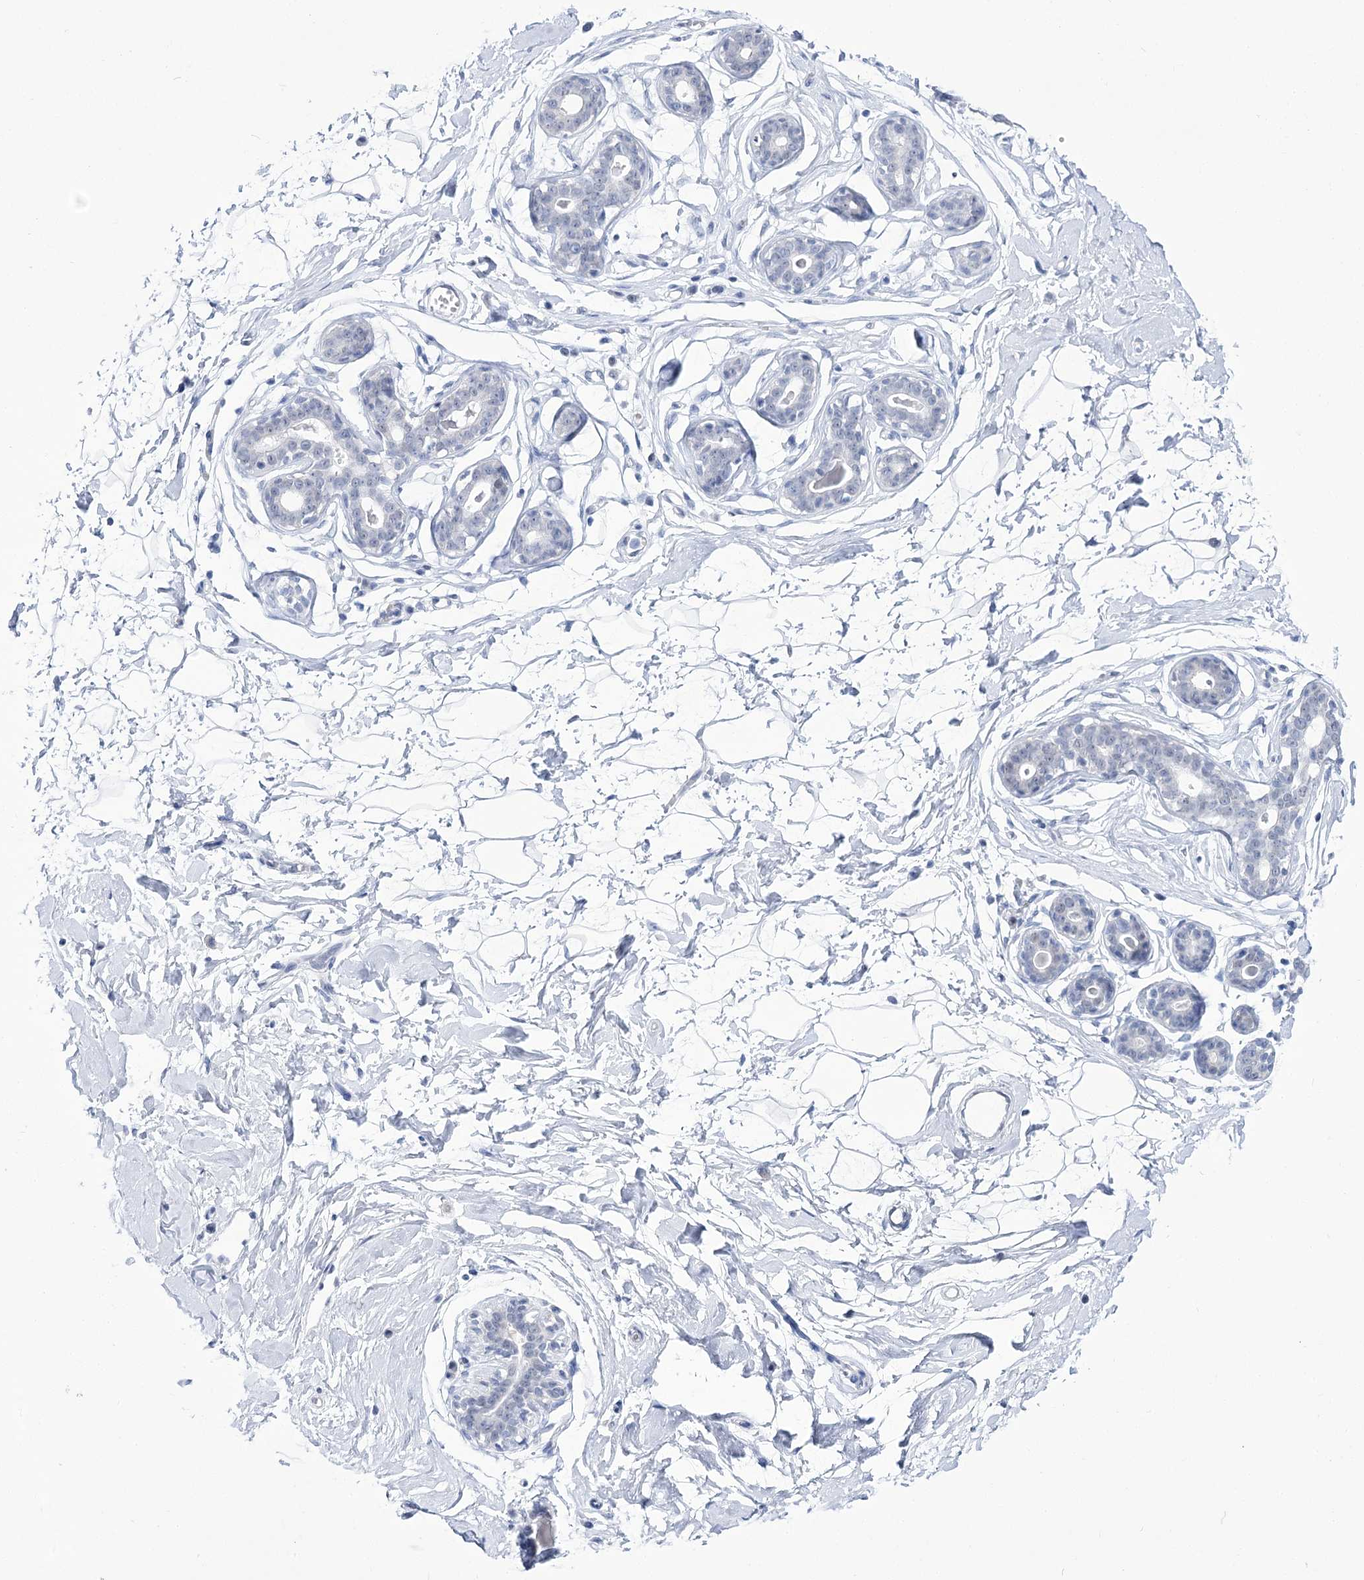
{"staining": {"intensity": "negative", "quantity": "none", "location": "none"}, "tissue": "breast", "cell_type": "Adipocytes", "image_type": "normal", "snomed": [{"axis": "morphology", "description": "Normal tissue, NOS"}, {"axis": "morphology", "description": "Adenoma, NOS"}, {"axis": "topography", "description": "Breast"}], "caption": "This is a photomicrograph of IHC staining of benign breast, which shows no expression in adipocytes.", "gene": "UBA6", "patient": {"sex": "female", "age": 23}}